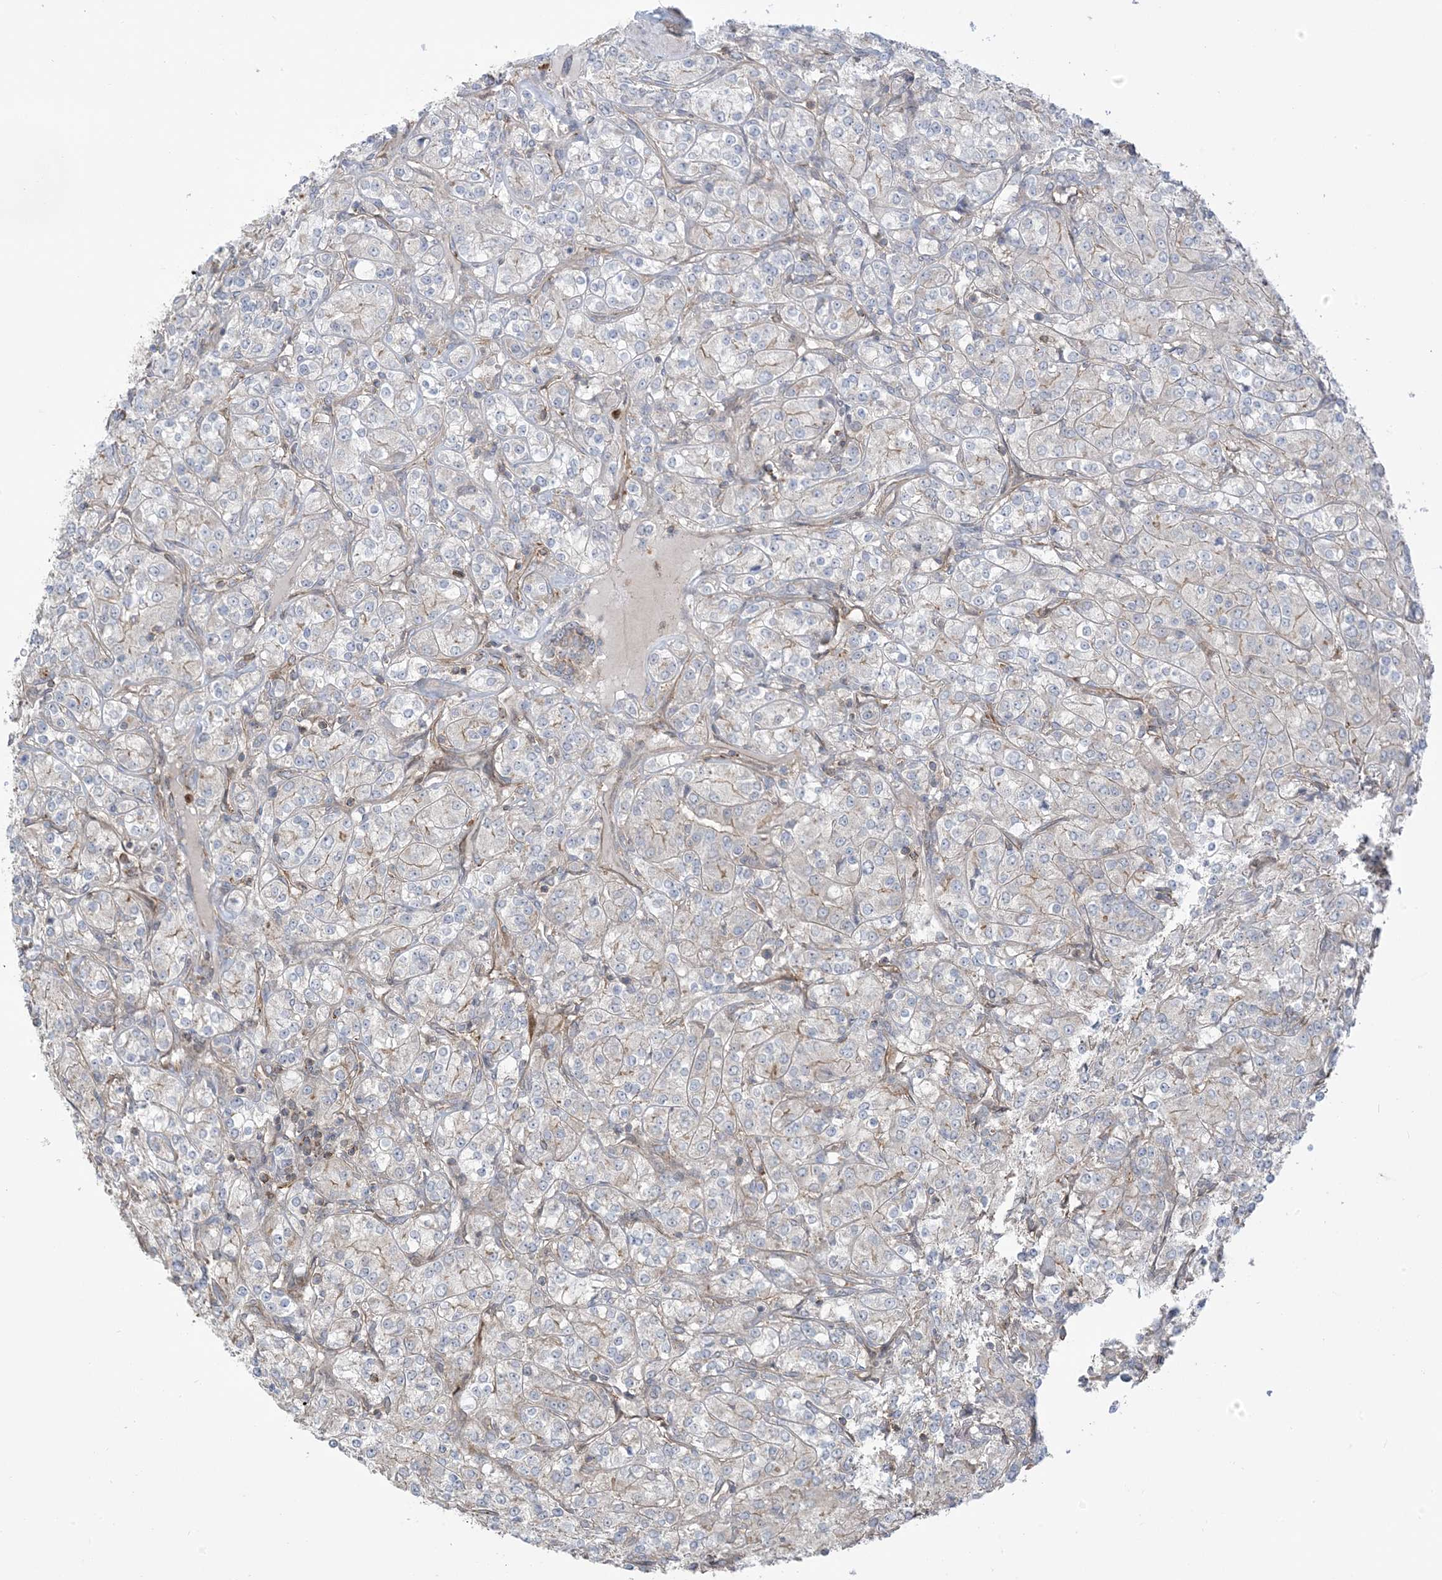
{"staining": {"intensity": "negative", "quantity": "none", "location": "none"}, "tissue": "renal cancer", "cell_type": "Tumor cells", "image_type": "cancer", "snomed": [{"axis": "morphology", "description": "Adenocarcinoma, NOS"}, {"axis": "topography", "description": "Kidney"}], "caption": "Renal cancer (adenocarcinoma) stained for a protein using immunohistochemistry demonstrates no staining tumor cells.", "gene": "ICMT", "patient": {"sex": "male", "age": 77}}